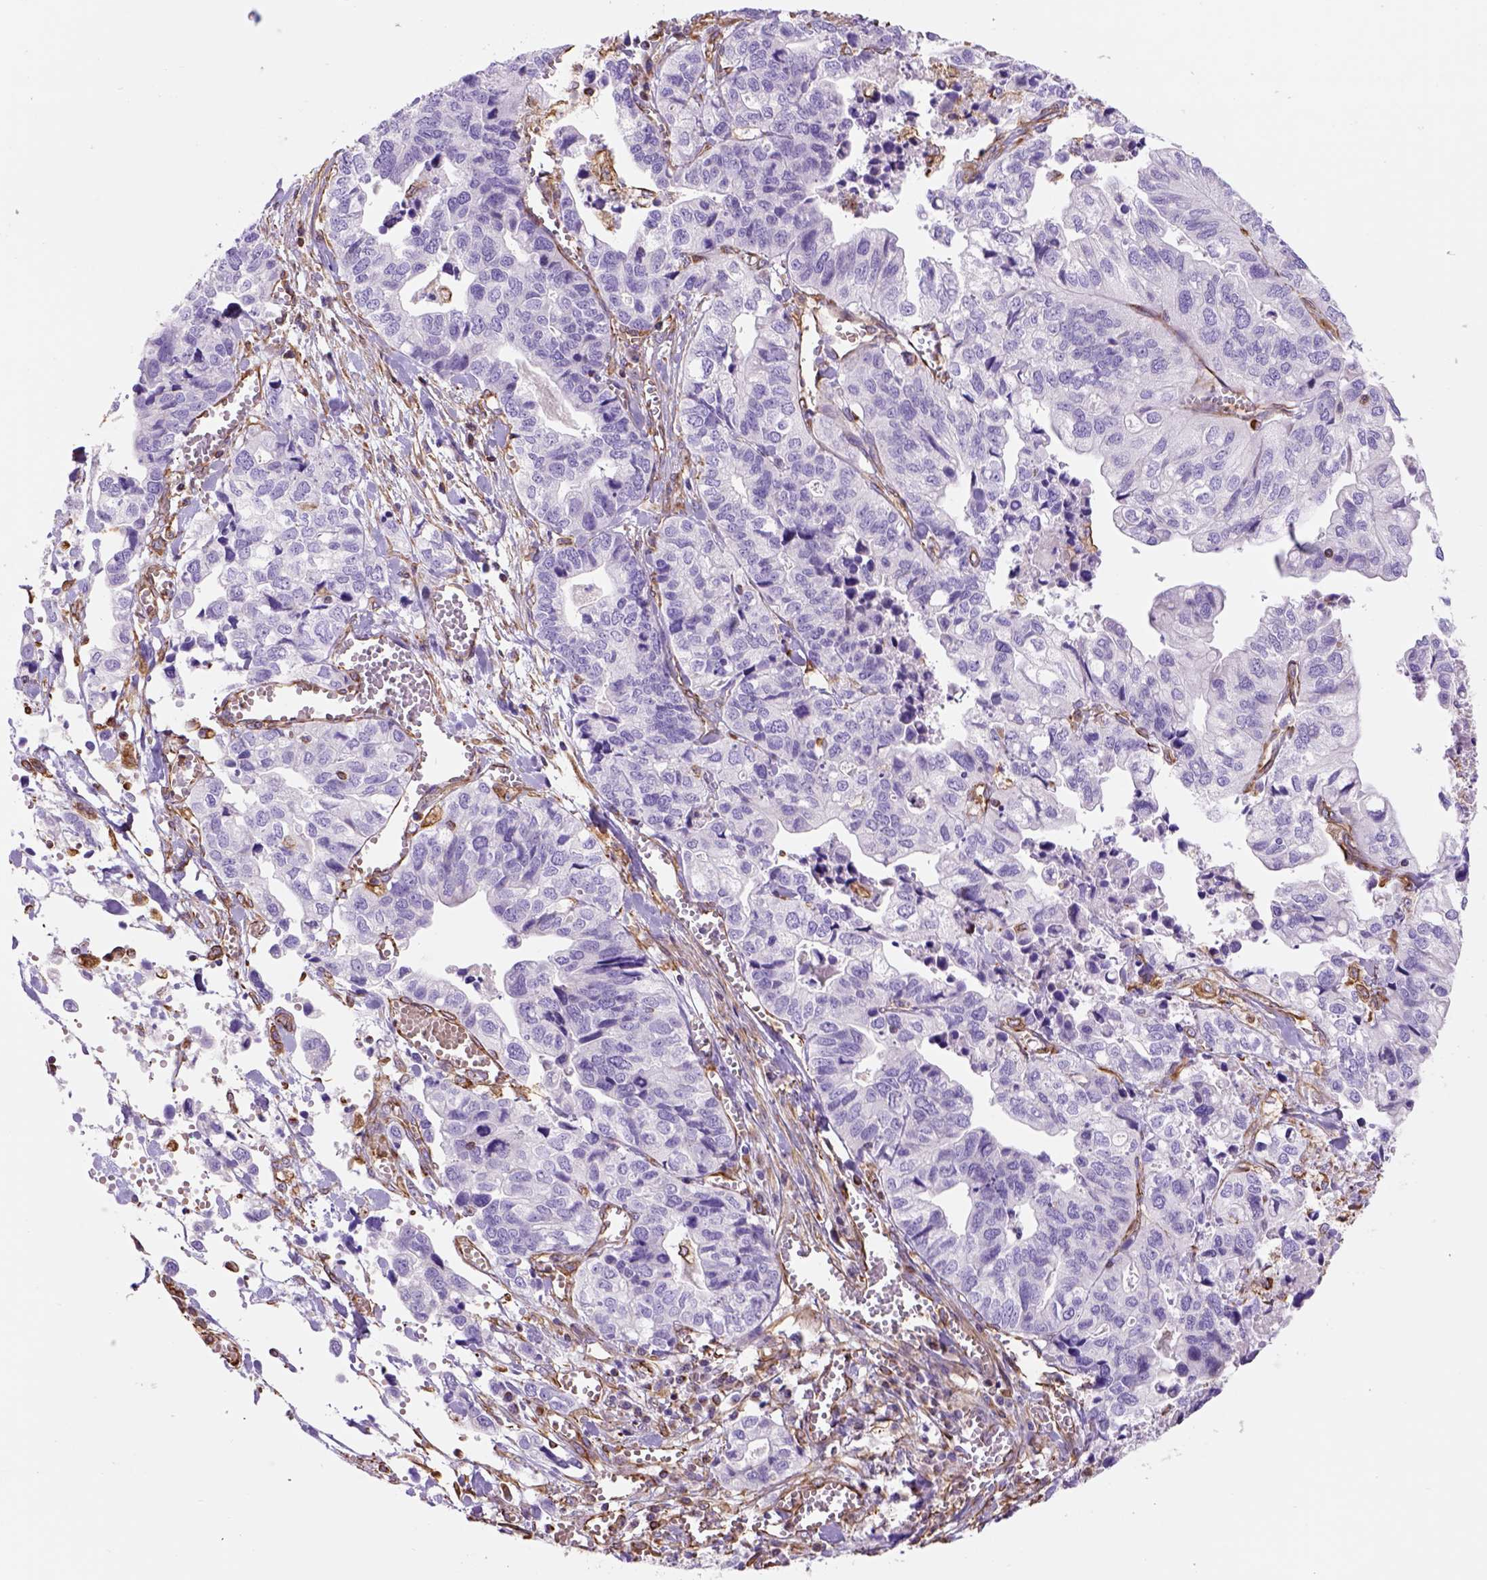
{"staining": {"intensity": "negative", "quantity": "none", "location": "none"}, "tissue": "stomach cancer", "cell_type": "Tumor cells", "image_type": "cancer", "snomed": [{"axis": "morphology", "description": "Adenocarcinoma, NOS"}, {"axis": "topography", "description": "Stomach, upper"}], "caption": "Histopathology image shows no protein staining in tumor cells of adenocarcinoma (stomach) tissue.", "gene": "ZZZ3", "patient": {"sex": "female", "age": 67}}